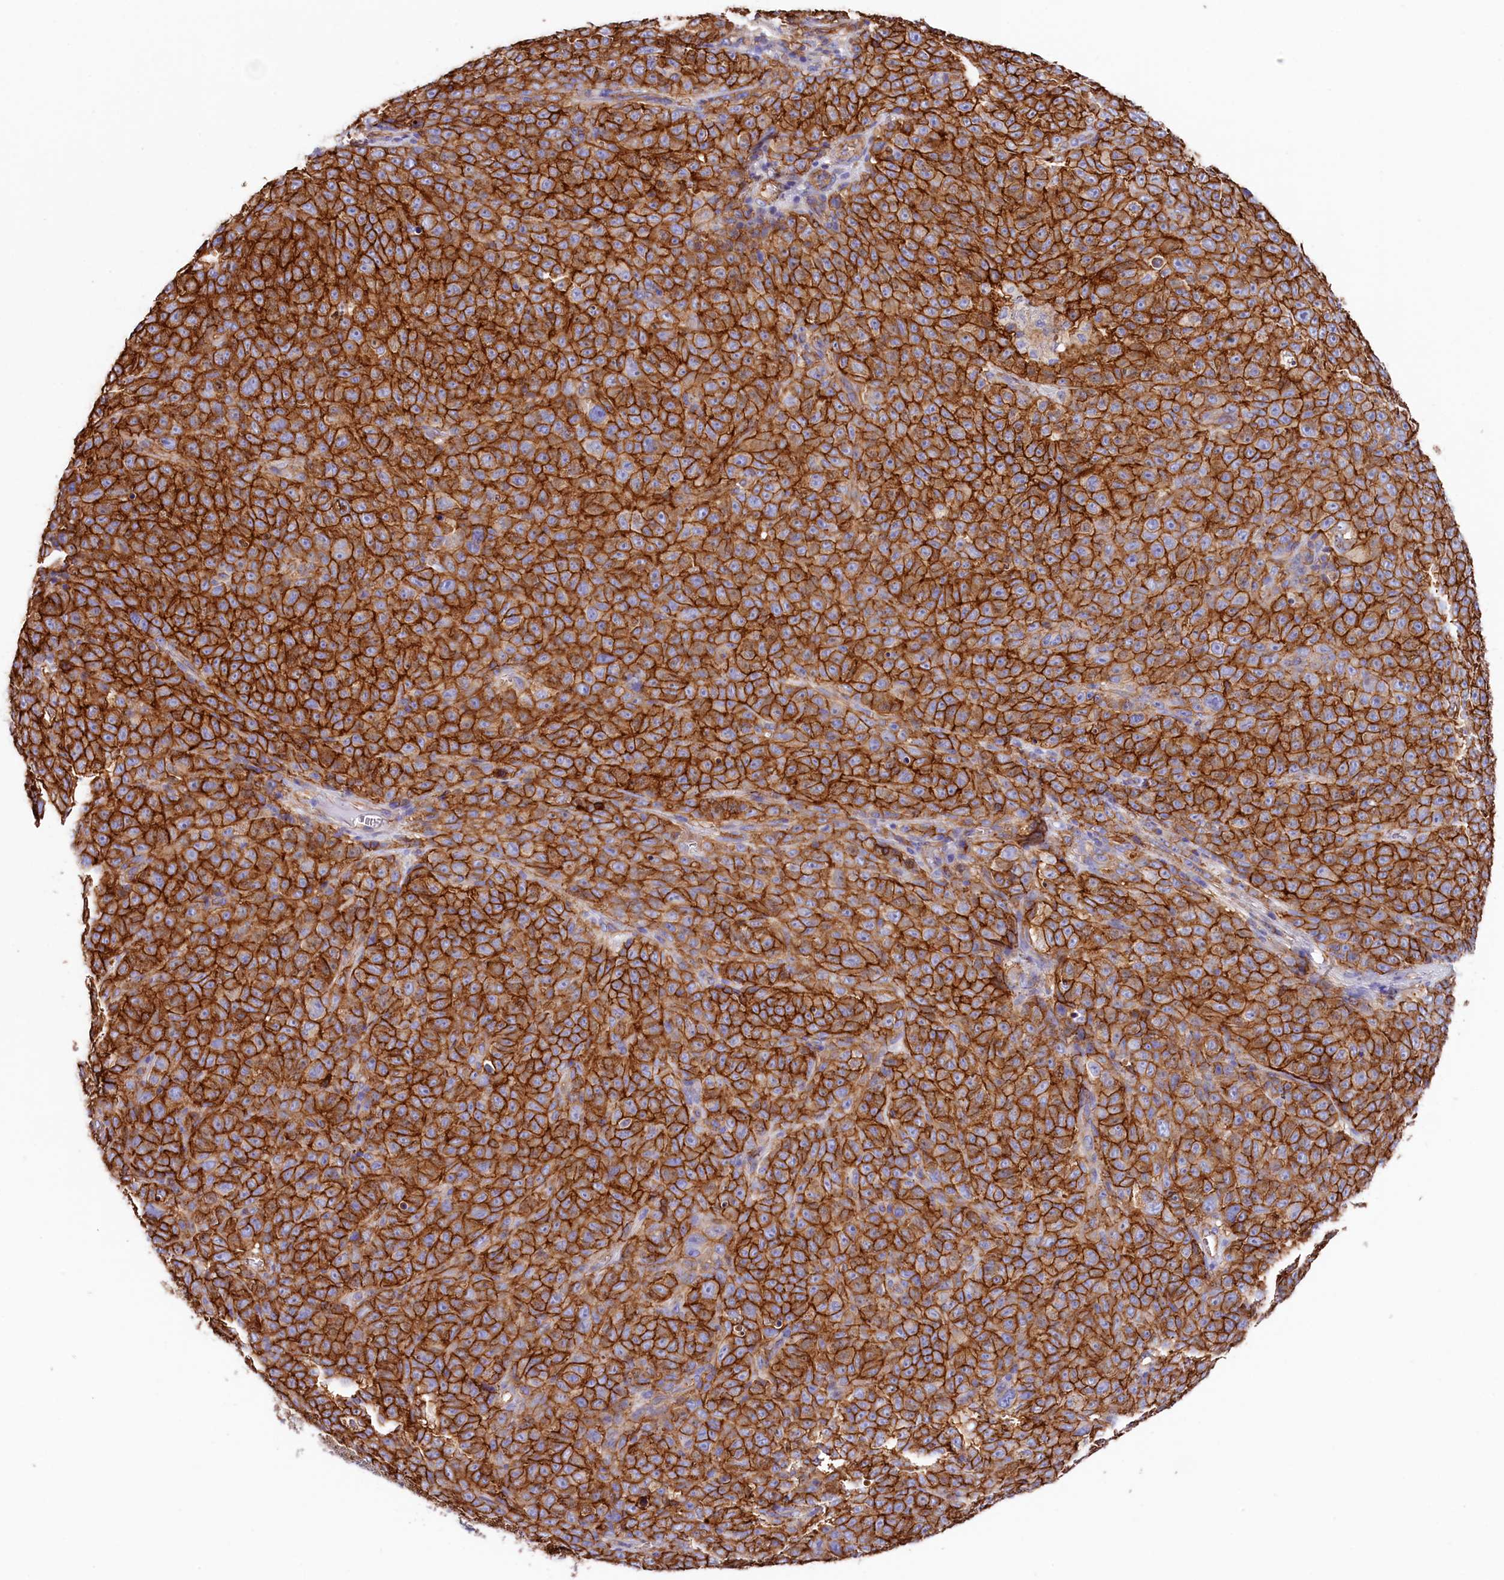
{"staining": {"intensity": "strong", "quantity": ">75%", "location": "cytoplasmic/membranous"}, "tissue": "melanoma", "cell_type": "Tumor cells", "image_type": "cancer", "snomed": [{"axis": "morphology", "description": "Malignant melanoma, NOS"}, {"axis": "topography", "description": "Skin"}], "caption": "Immunohistochemistry photomicrograph of melanoma stained for a protein (brown), which exhibits high levels of strong cytoplasmic/membranous positivity in about >75% of tumor cells.", "gene": "ATP2B4", "patient": {"sex": "female", "age": 82}}